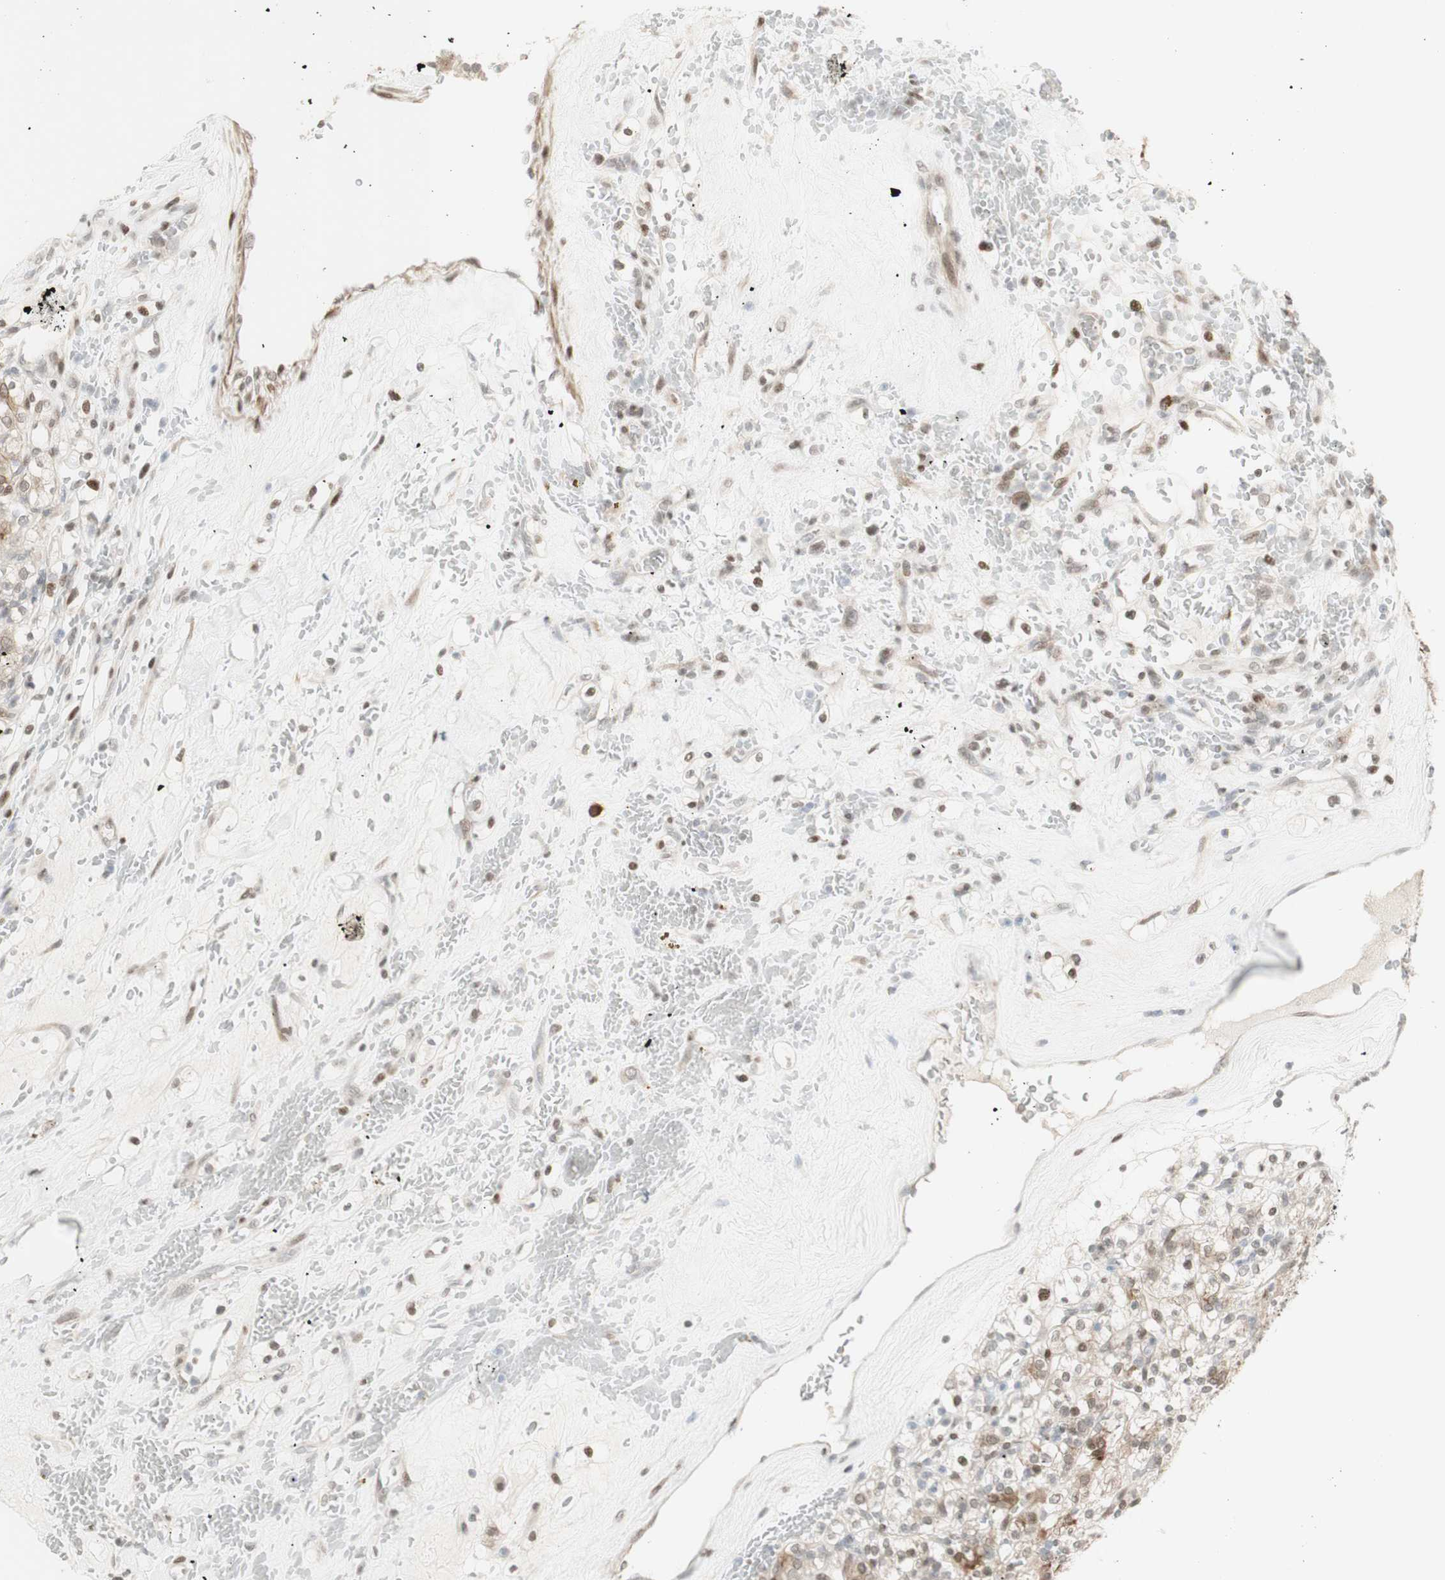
{"staining": {"intensity": "moderate", "quantity": "25%-75%", "location": "cytoplasmic/membranous,nuclear"}, "tissue": "renal cancer", "cell_type": "Tumor cells", "image_type": "cancer", "snomed": [{"axis": "morphology", "description": "Normal tissue, NOS"}, {"axis": "morphology", "description": "Adenocarcinoma, NOS"}, {"axis": "topography", "description": "Kidney"}], "caption": "Protein positivity by immunohistochemistry exhibits moderate cytoplasmic/membranous and nuclear staining in approximately 25%-75% of tumor cells in renal adenocarcinoma.", "gene": "C1orf116", "patient": {"sex": "female", "age": 72}}